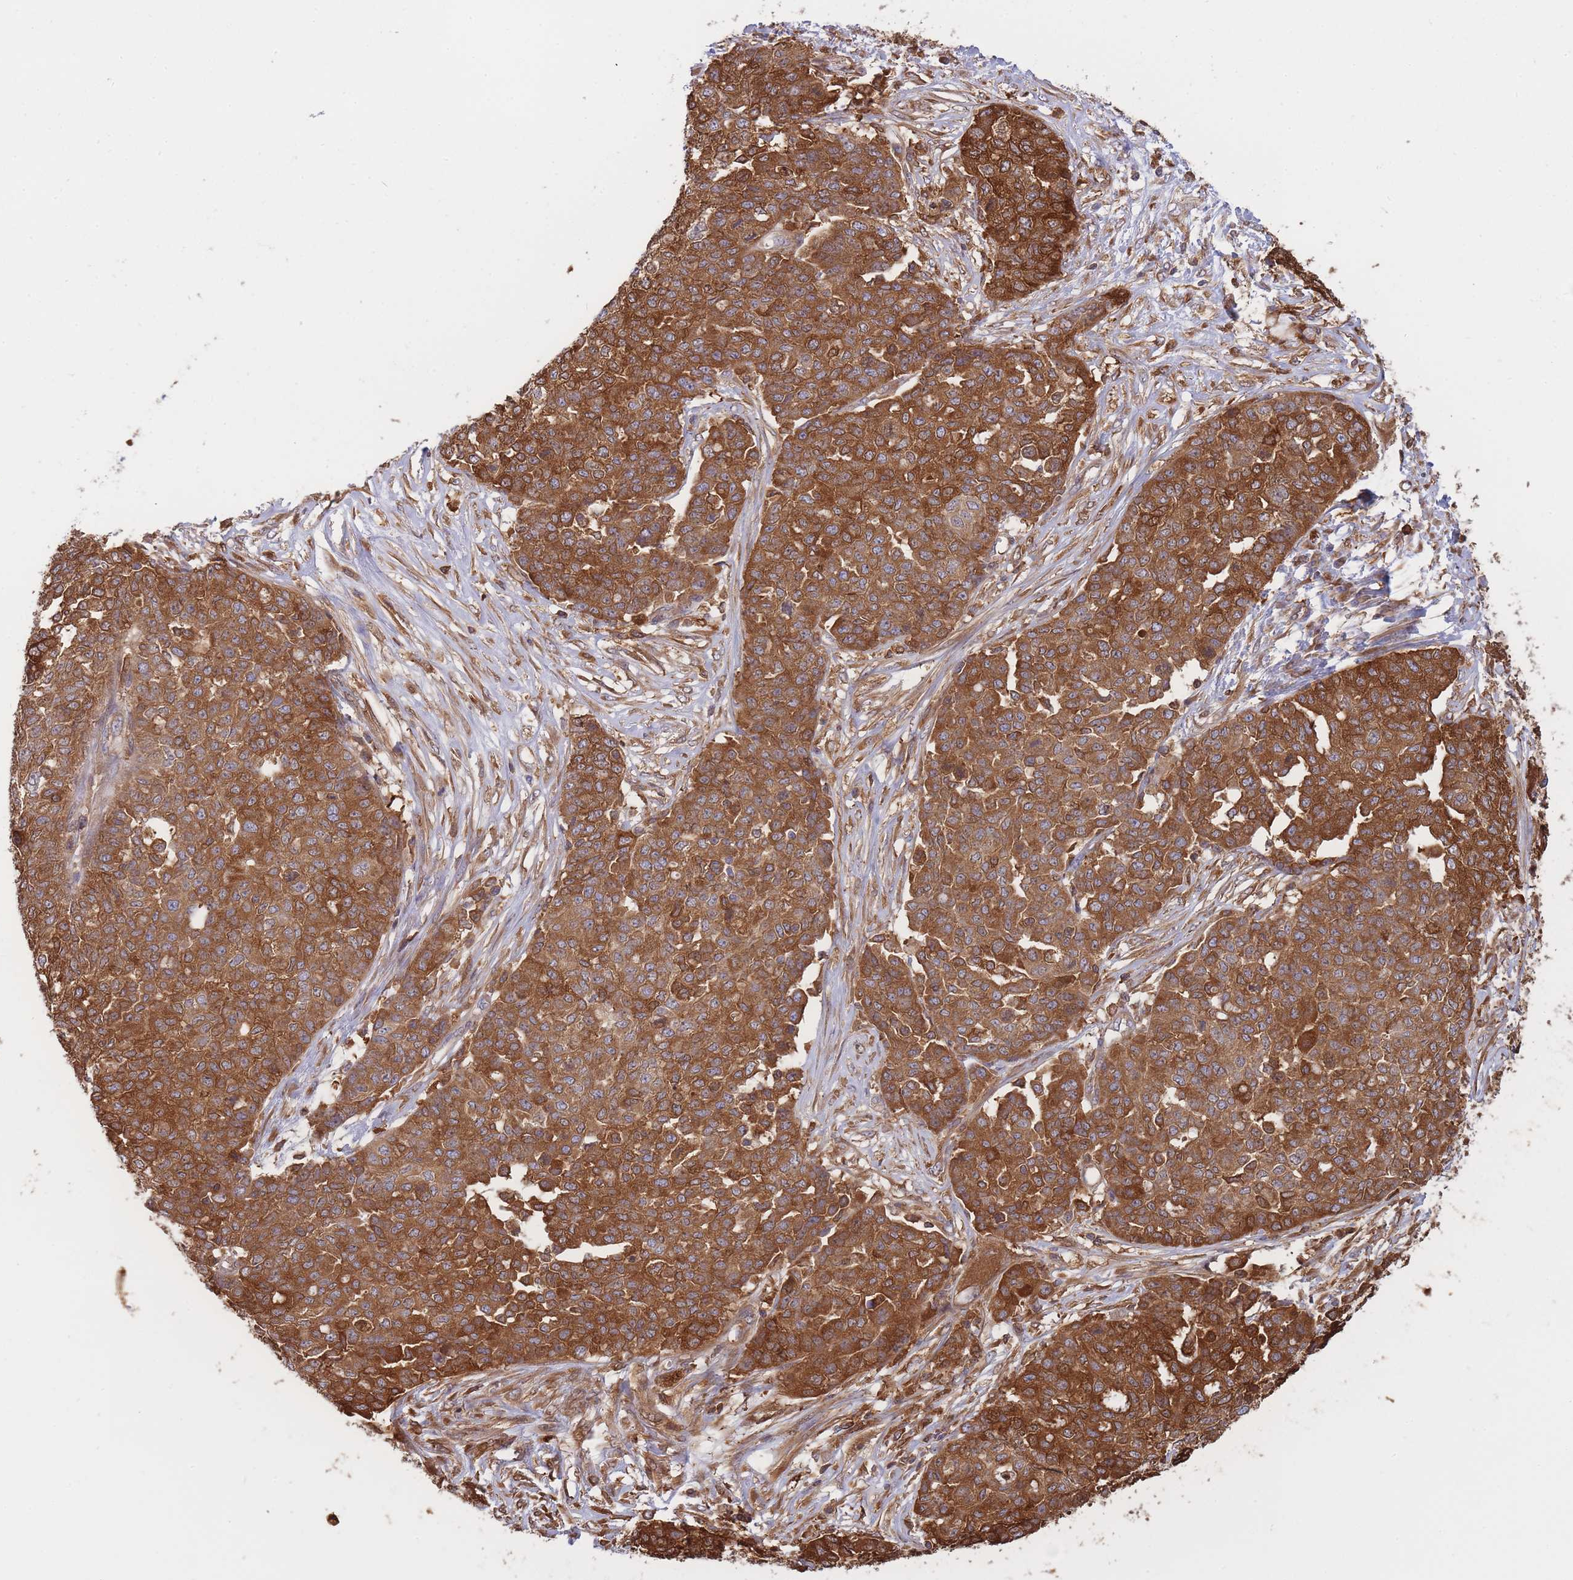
{"staining": {"intensity": "strong", "quantity": ">75%", "location": "cytoplasmic/membranous"}, "tissue": "ovarian cancer", "cell_type": "Tumor cells", "image_type": "cancer", "snomed": [{"axis": "morphology", "description": "Cystadenocarcinoma, serous, NOS"}, {"axis": "topography", "description": "Soft tissue"}, {"axis": "topography", "description": "Ovary"}], "caption": "Immunohistochemistry (DAB (3,3'-diaminobenzidine)) staining of ovarian cancer exhibits strong cytoplasmic/membranous protein positivity in approximately >75% of tumor cells. (Brightfield microscopy of DAB IHC at high magnification).", "gene": "SLC4A9", "patient": {"sex": "female", "age": 57}}